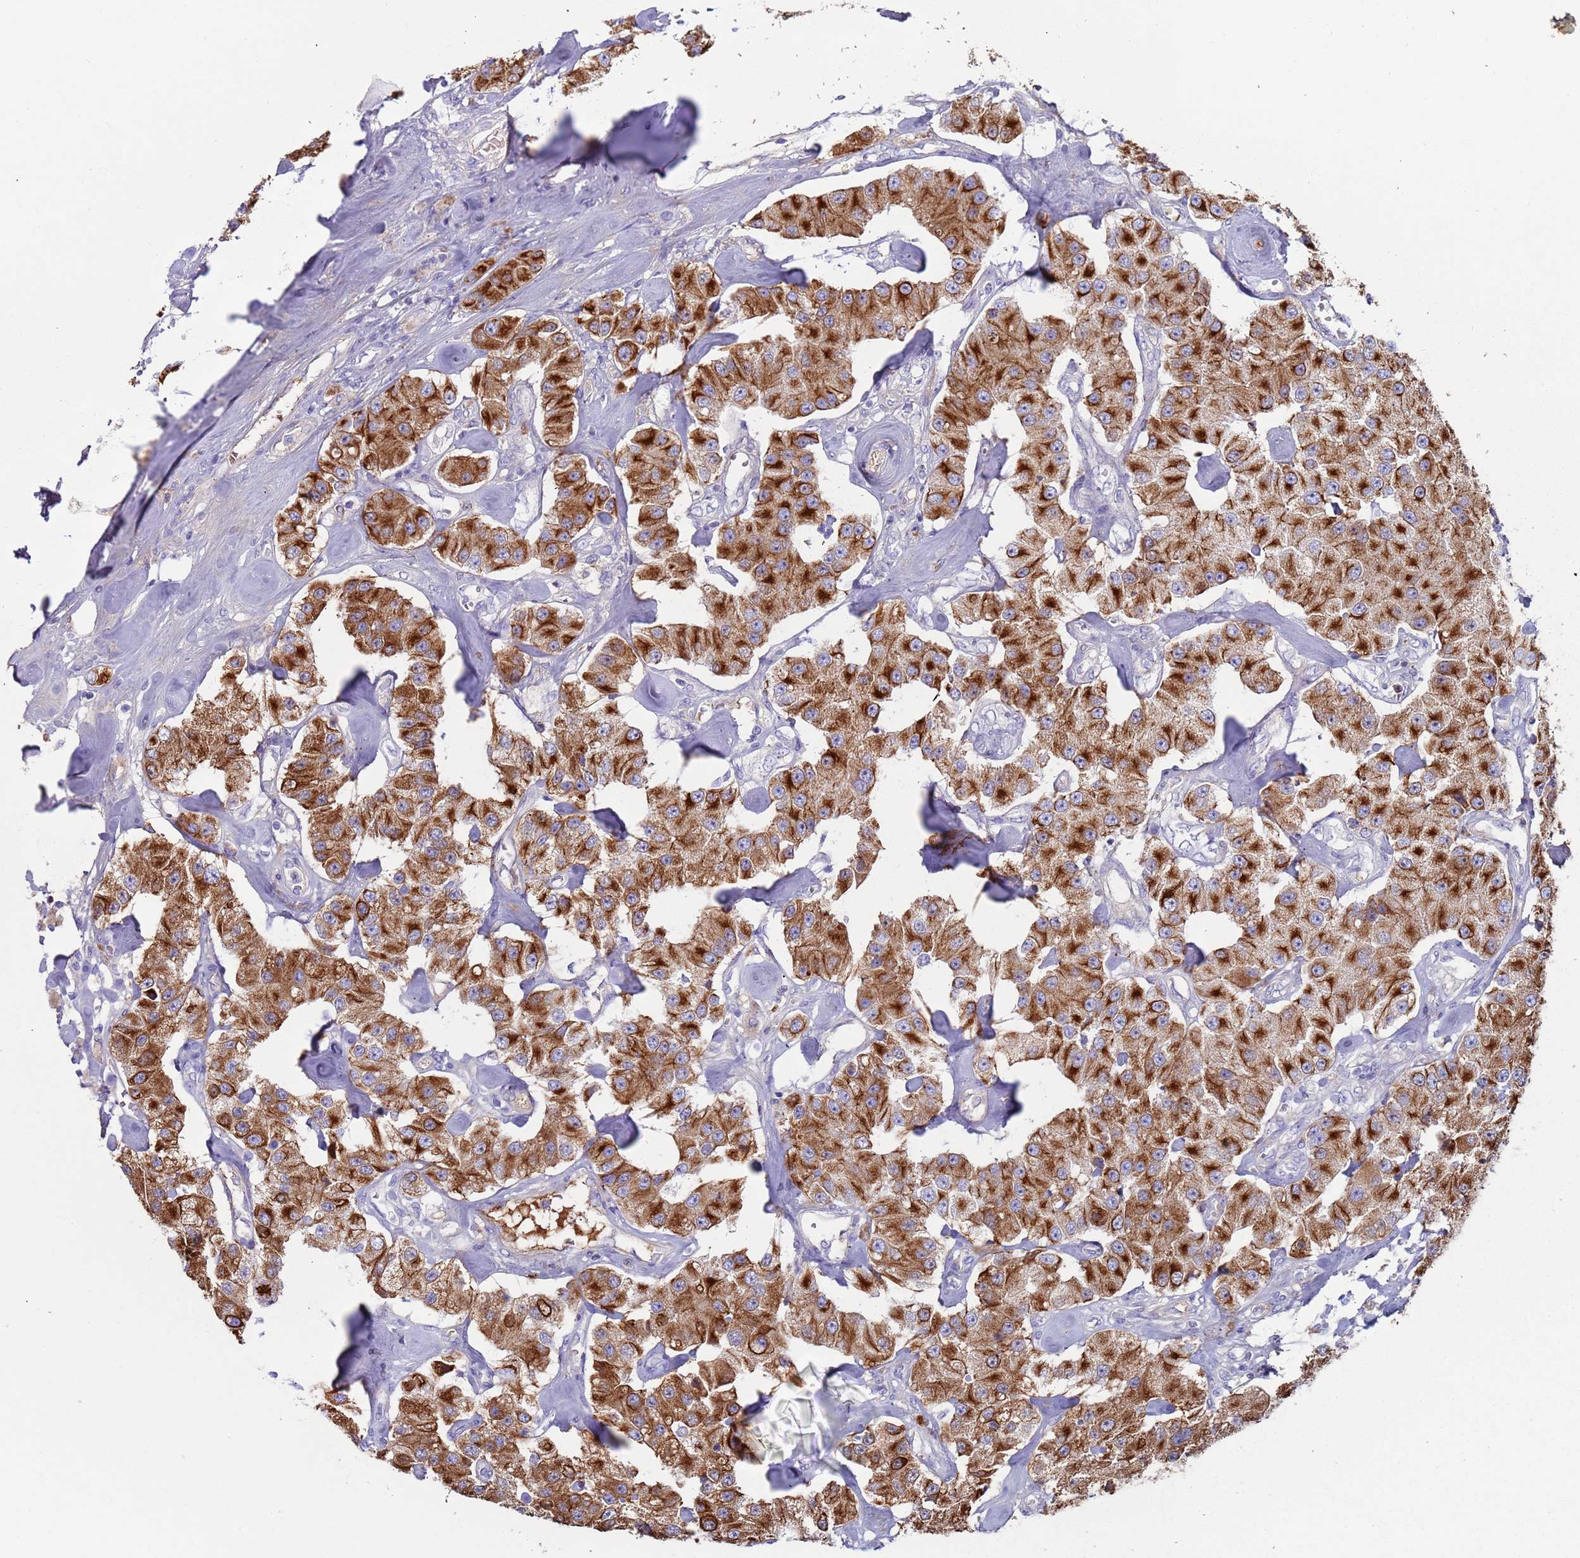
{"staining": {"intensity": "strong", "quantity": ">75%", "location": "cytoplasmic/membranous"}, "tissue": "carcinoid", "cell_type": "Tumor cells", "image_type": "cancer", "snomed": [{"axis": "morphology", "description": "Carcinoid, malignant, NOS"}, {"axis": "topography", "description": "Pancreas"}], "caption": "The image demonstrates a brown stain indicating the presence of a protein in the cytoplasmic/membranous of tumor cells in carcinoid.", "gene": "CYSLTR2", "patient": {"sex": "male", "age": 41}}